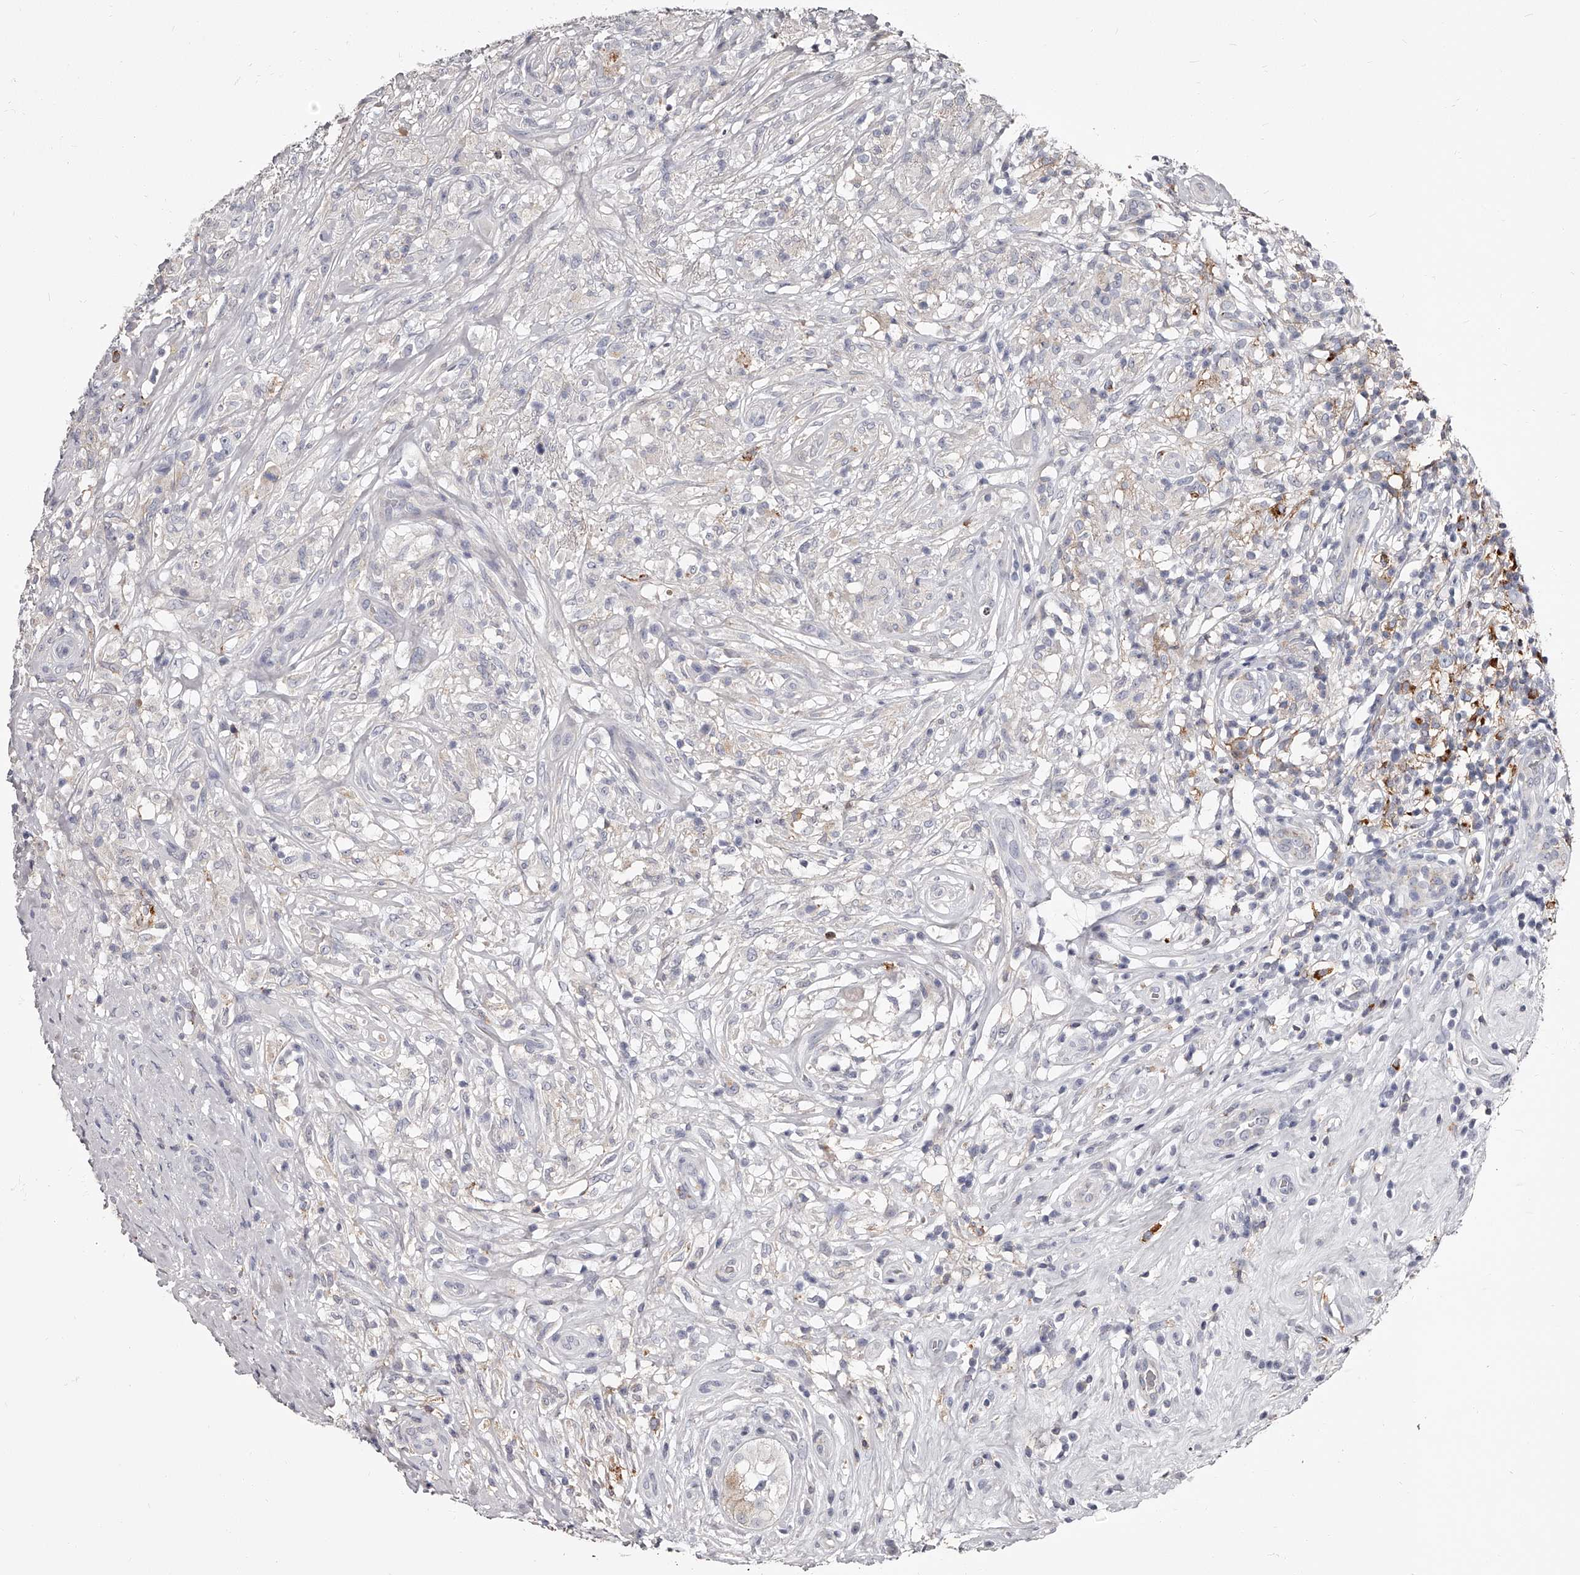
{"staining": {"intensity": "negative", "quantity": "none", "location": "none"}, "tissue": "testis cancer", "cell_type": "Tumor cells", "image_type": "cancer", "snomed": [{"axis": "morphology", "description": "Seminoma, NOS"}, {"axis": "topography", "description": "Testis"}], "caption": "IHC micrograph of testis seminoma stained for a protein (brown), which exhibits no expression in tumor cells. Nuclei are stained in blue.", "gene": "PACSIN1", "patient": {"sex": "male", "age": 49}}